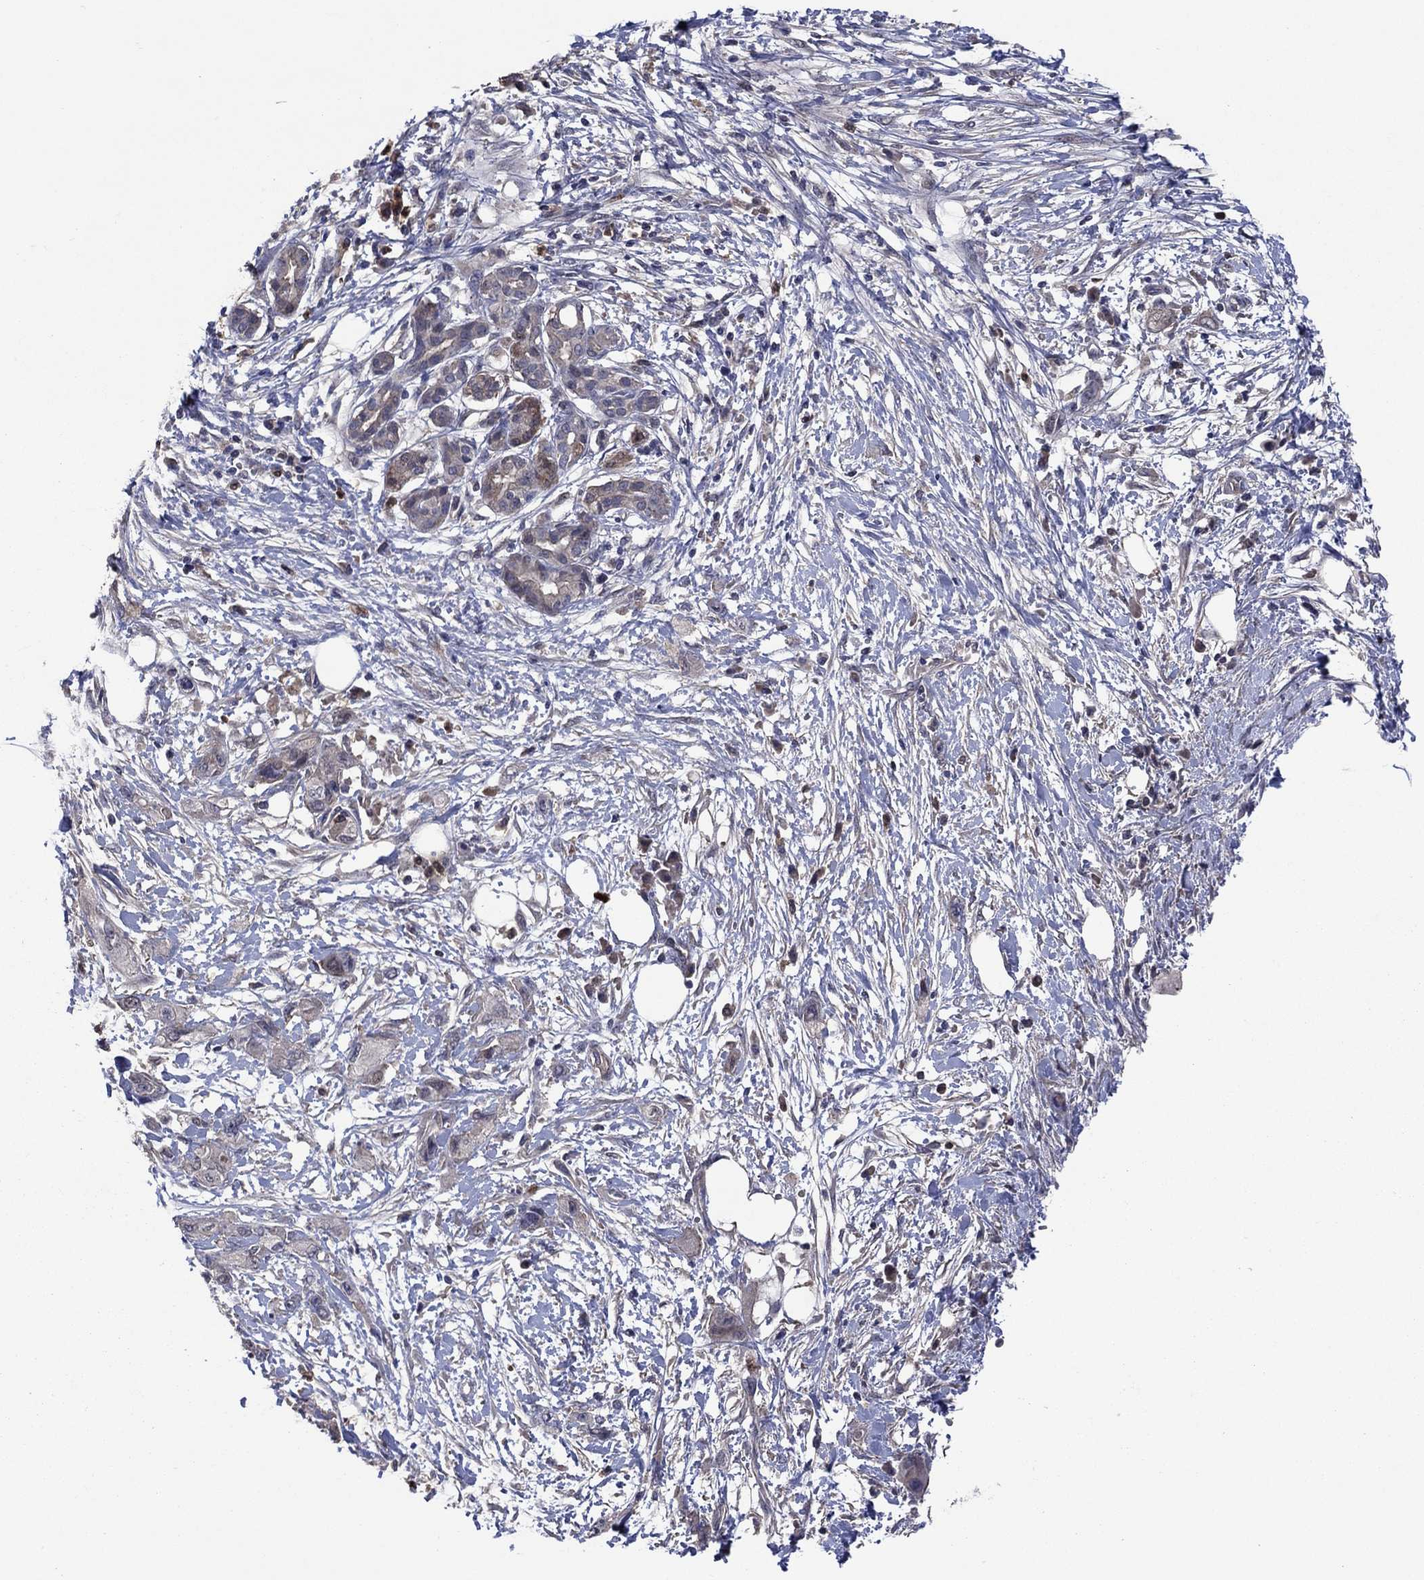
{"staining": {"intensity": "negative", "quantity": "none", "location": "none"}, "tissue": "pancreatic cancer", "cell_type": "Tumor cells", "image_type": "cancer", "snomed": [{"axis": "morphology", "description": "Adenocarcinoma, NOS"}, {"axis": "topography", "description": "Pancreas"}], "caption": "The histopathology image displays no significant staining in tumor cells of pancreatic adenocarcinoma.", "gene": "MSRB1", "patient": {"sex": "male", "age": 72}}